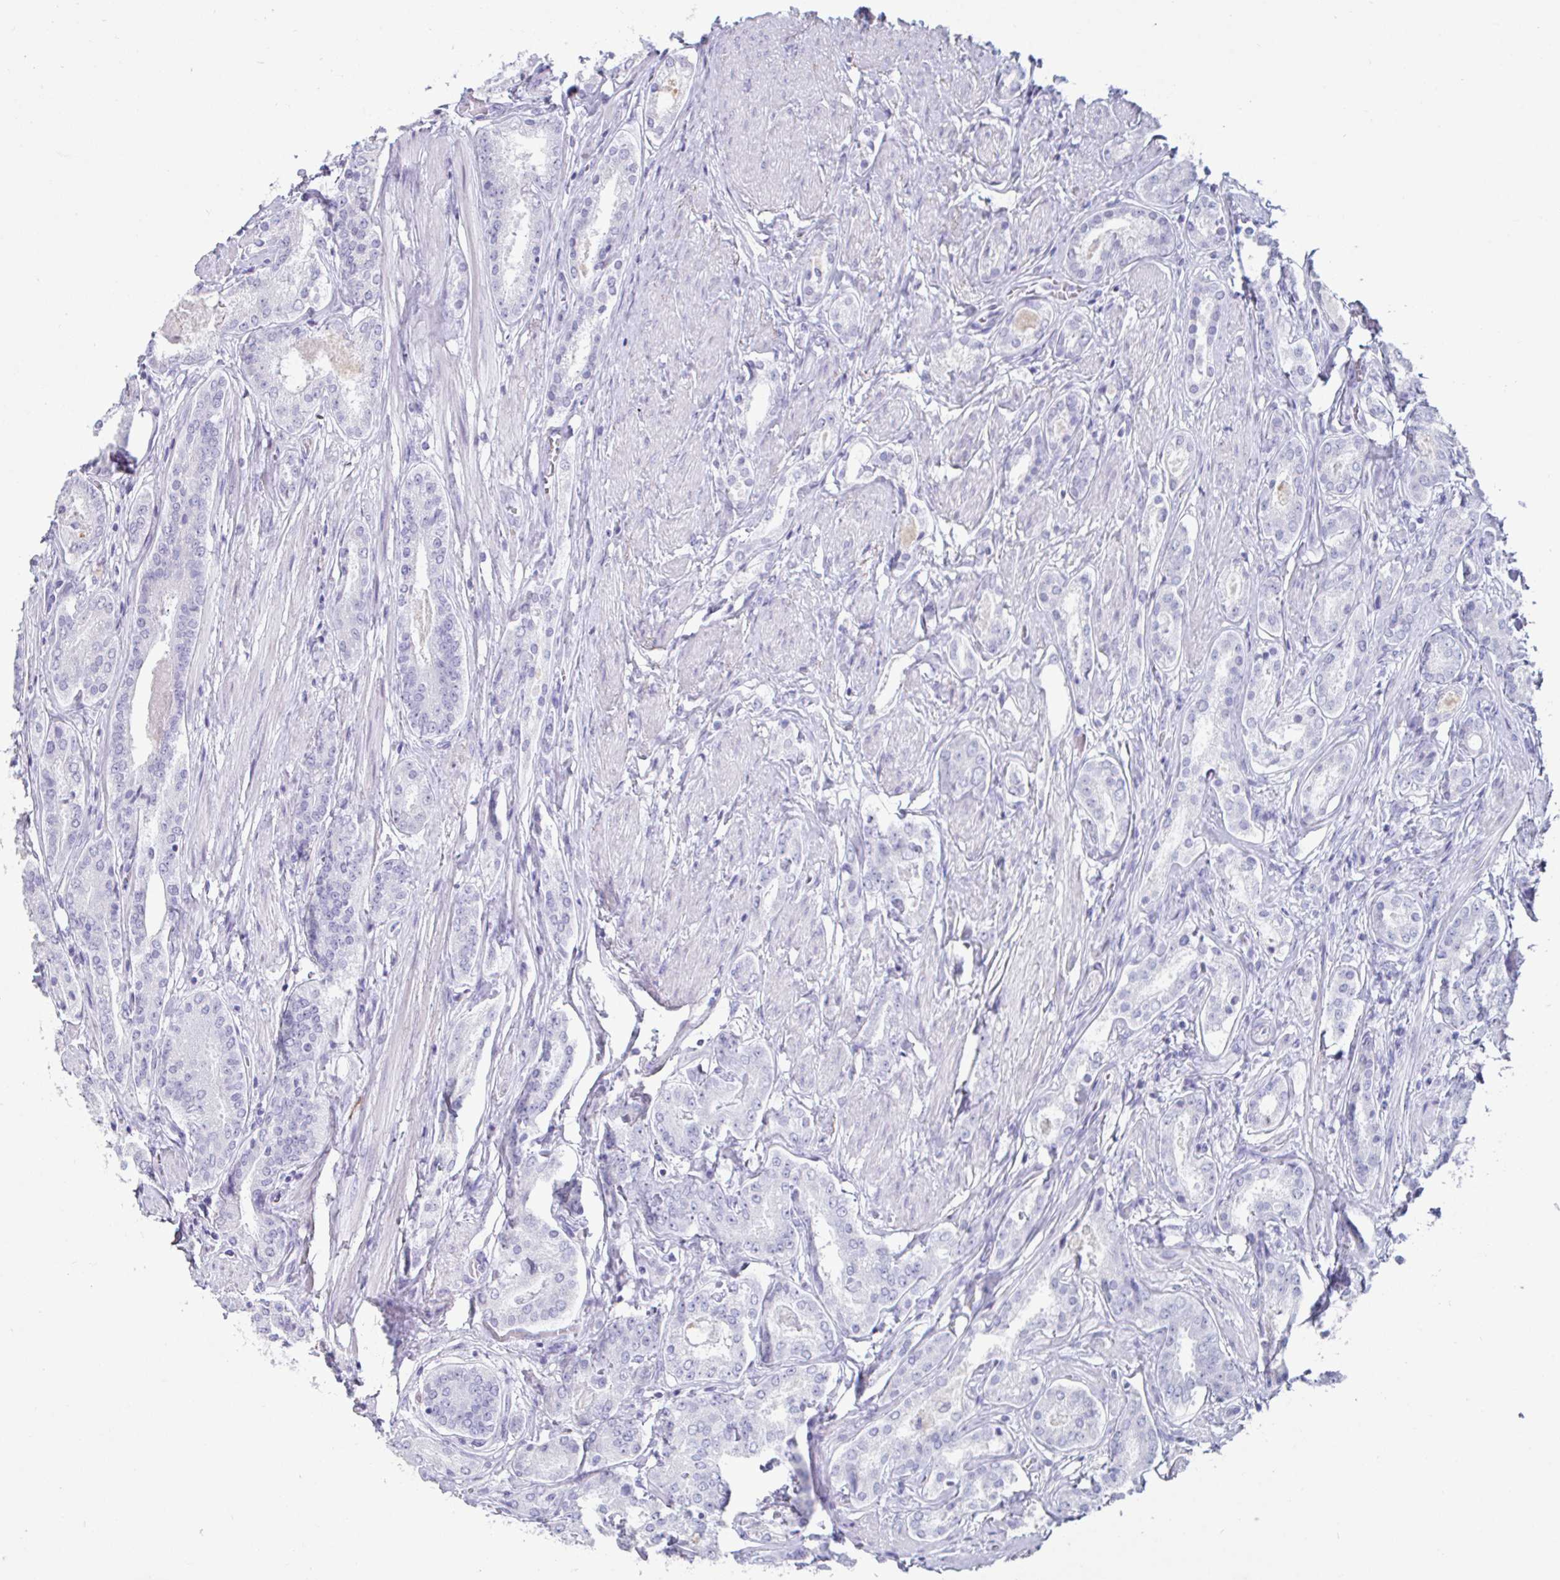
{"staining": {"intensity": "negative", "quantity": "none", "location": "none"}, "tissue": "prostate cancer", "cell_type": "Tumor cells", "image_type": "cancer", "snomed": [{"axis": "morphology", "description": "Adenocarcinoma, High grade"}, {"axis": "topography", "description": "Prostate"}], "caption": "Protein analysis of prostate cancer shows no significant positivity in tumor cells.", "gene": "CREG2", "patient": {"sex": "male", "age": 63}}